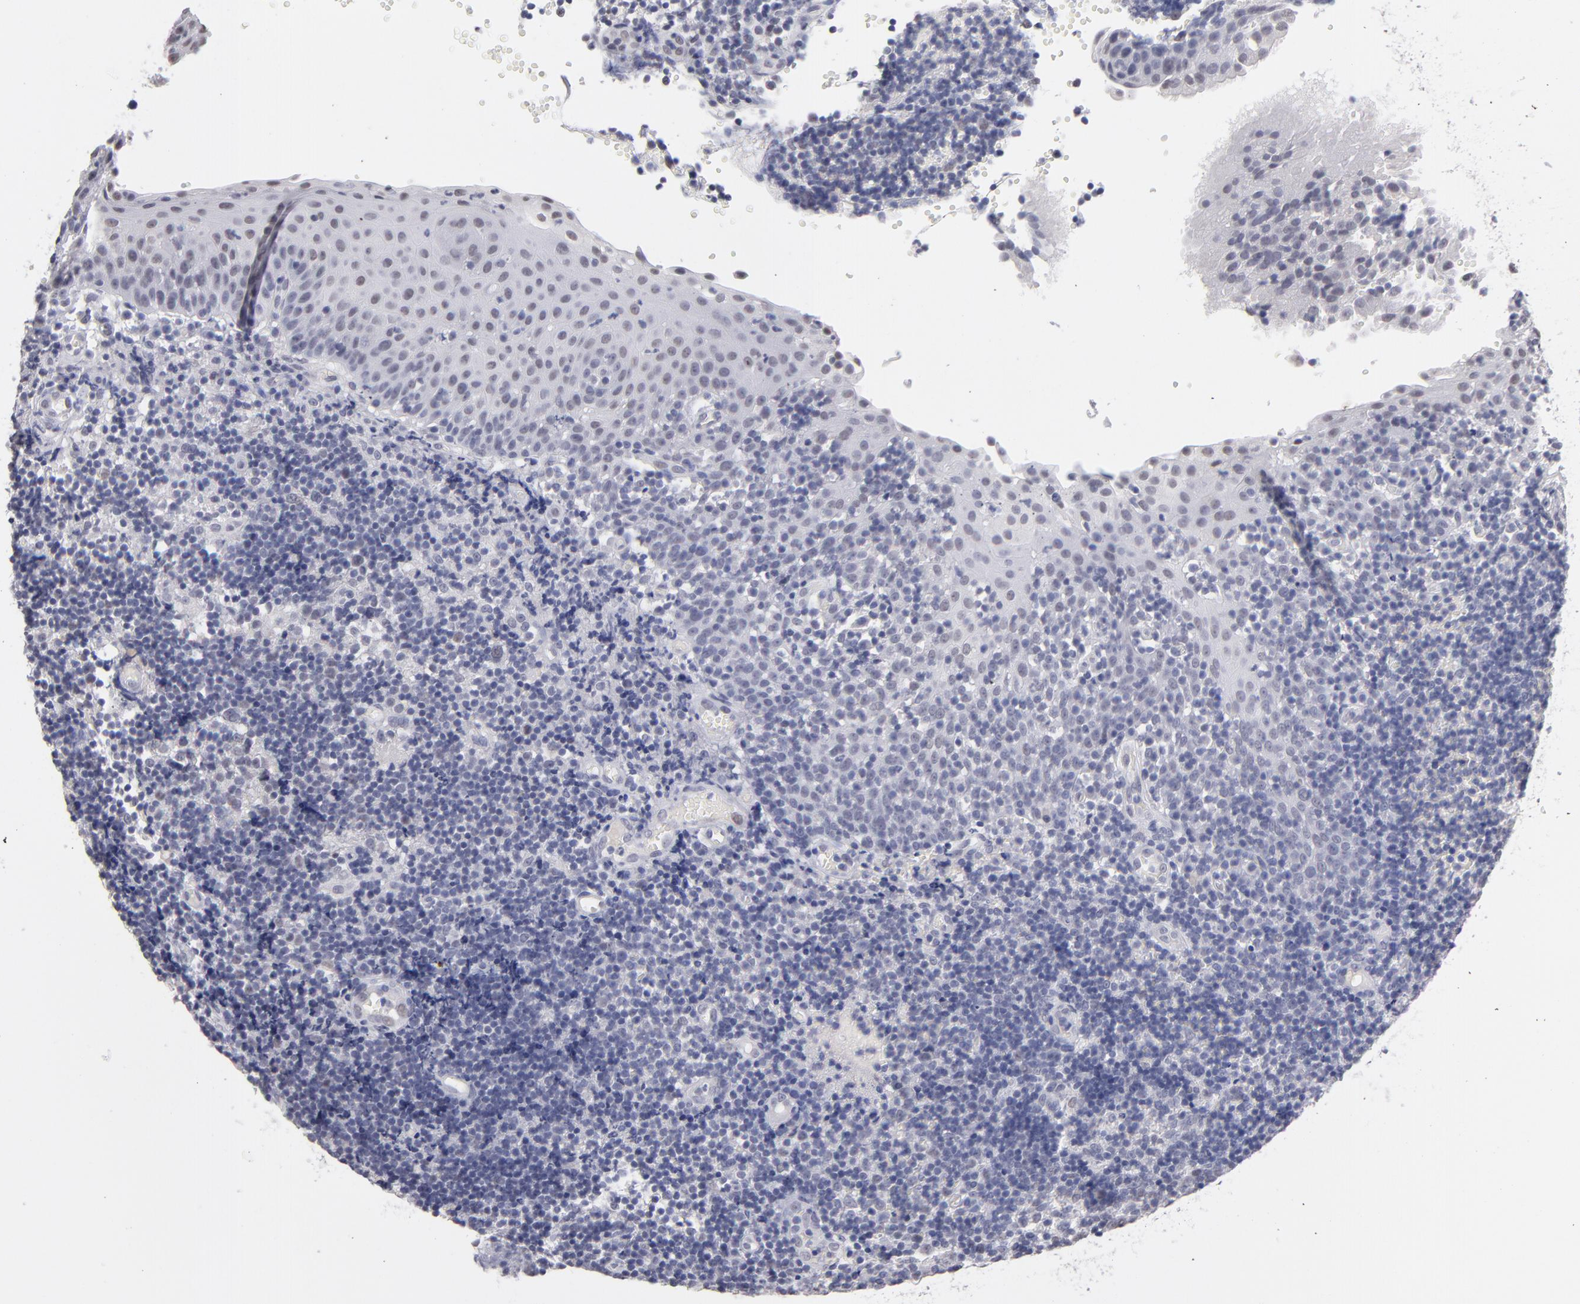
{"staining": {"intensity": "weak", "quantity": "25%-75%", "location": "cytoplasmic/membranous,nuclear"}, "tissue": "tonsil", "cell_type": "Germinal center cells", "image_type": "normal", "snomed": [{"axis": "morphology", "description": "Normal tissue, NOS"}, {"axis": "topography", "description": "Tonsil"}], "caption": "The histopathology image shows immunohistochemical staining of normal tonsil. There is weak cytoplasmic/membranous,nuclear staining is seen in approximately 25%-75% of germinal center cells.", "gene": "TEX11", "patient": {"sex": "female", "age": 40}}